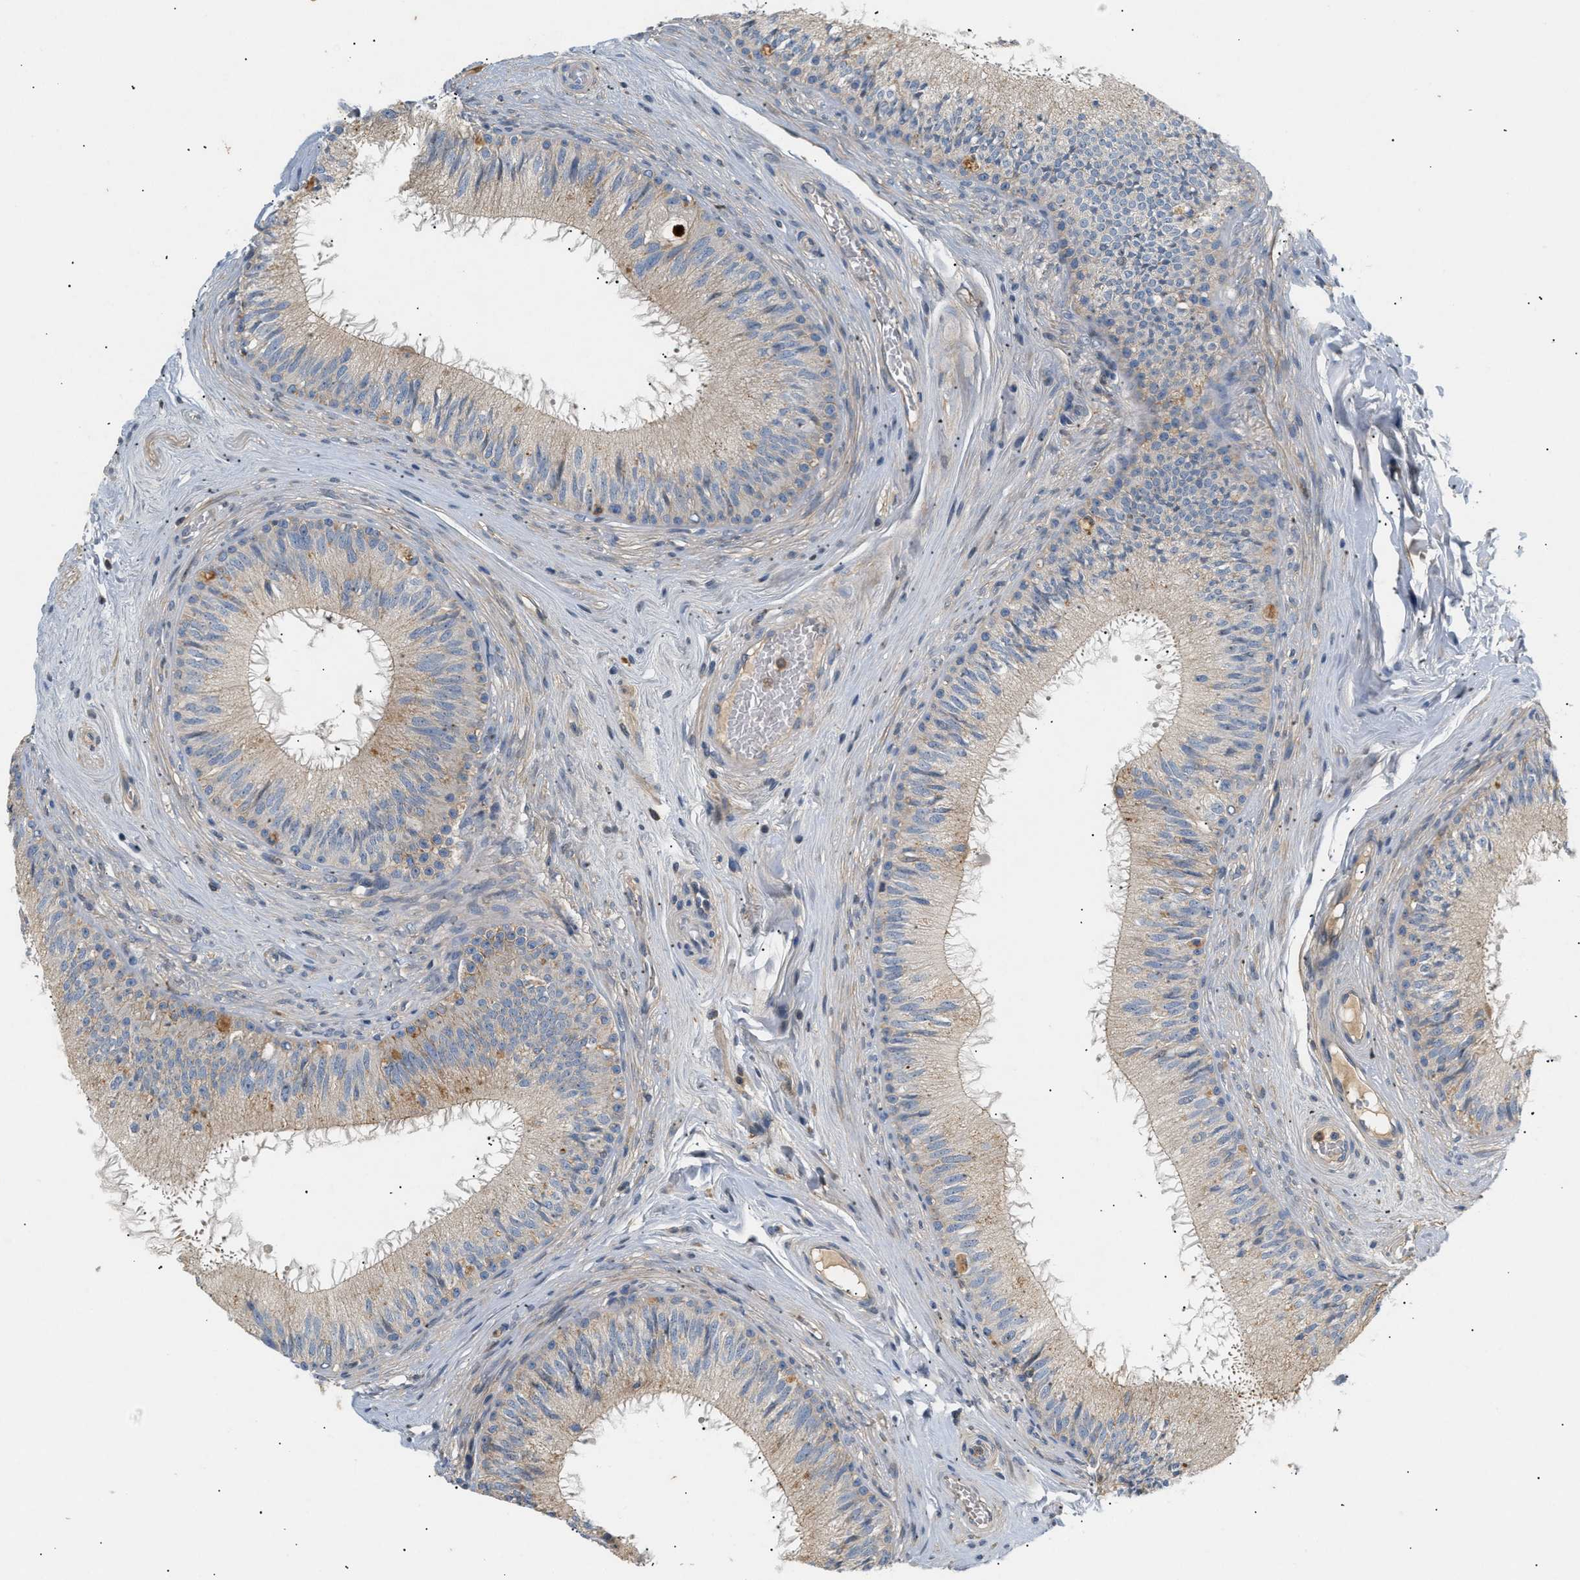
{"staining": {"intensity": "weak", "quantity": "25%-75%", "location": "cytoplasmic/membranous"}, "tissue": "epididymis", "cell_type": "Glandular cells", "image_type": "normal", "snomed": [{"axis": "morphology", "description": "Normal tissue, NOS"}, {"axis": "topography", "description": "Testis"}, {"axis": "topography", "description": "Epididymis"}], "caption": "Epididymis stained with a protein marker displays weak staining in glandular cells.", "gene": "FARS2", "patient": {"sex": "male", "age": 36}}